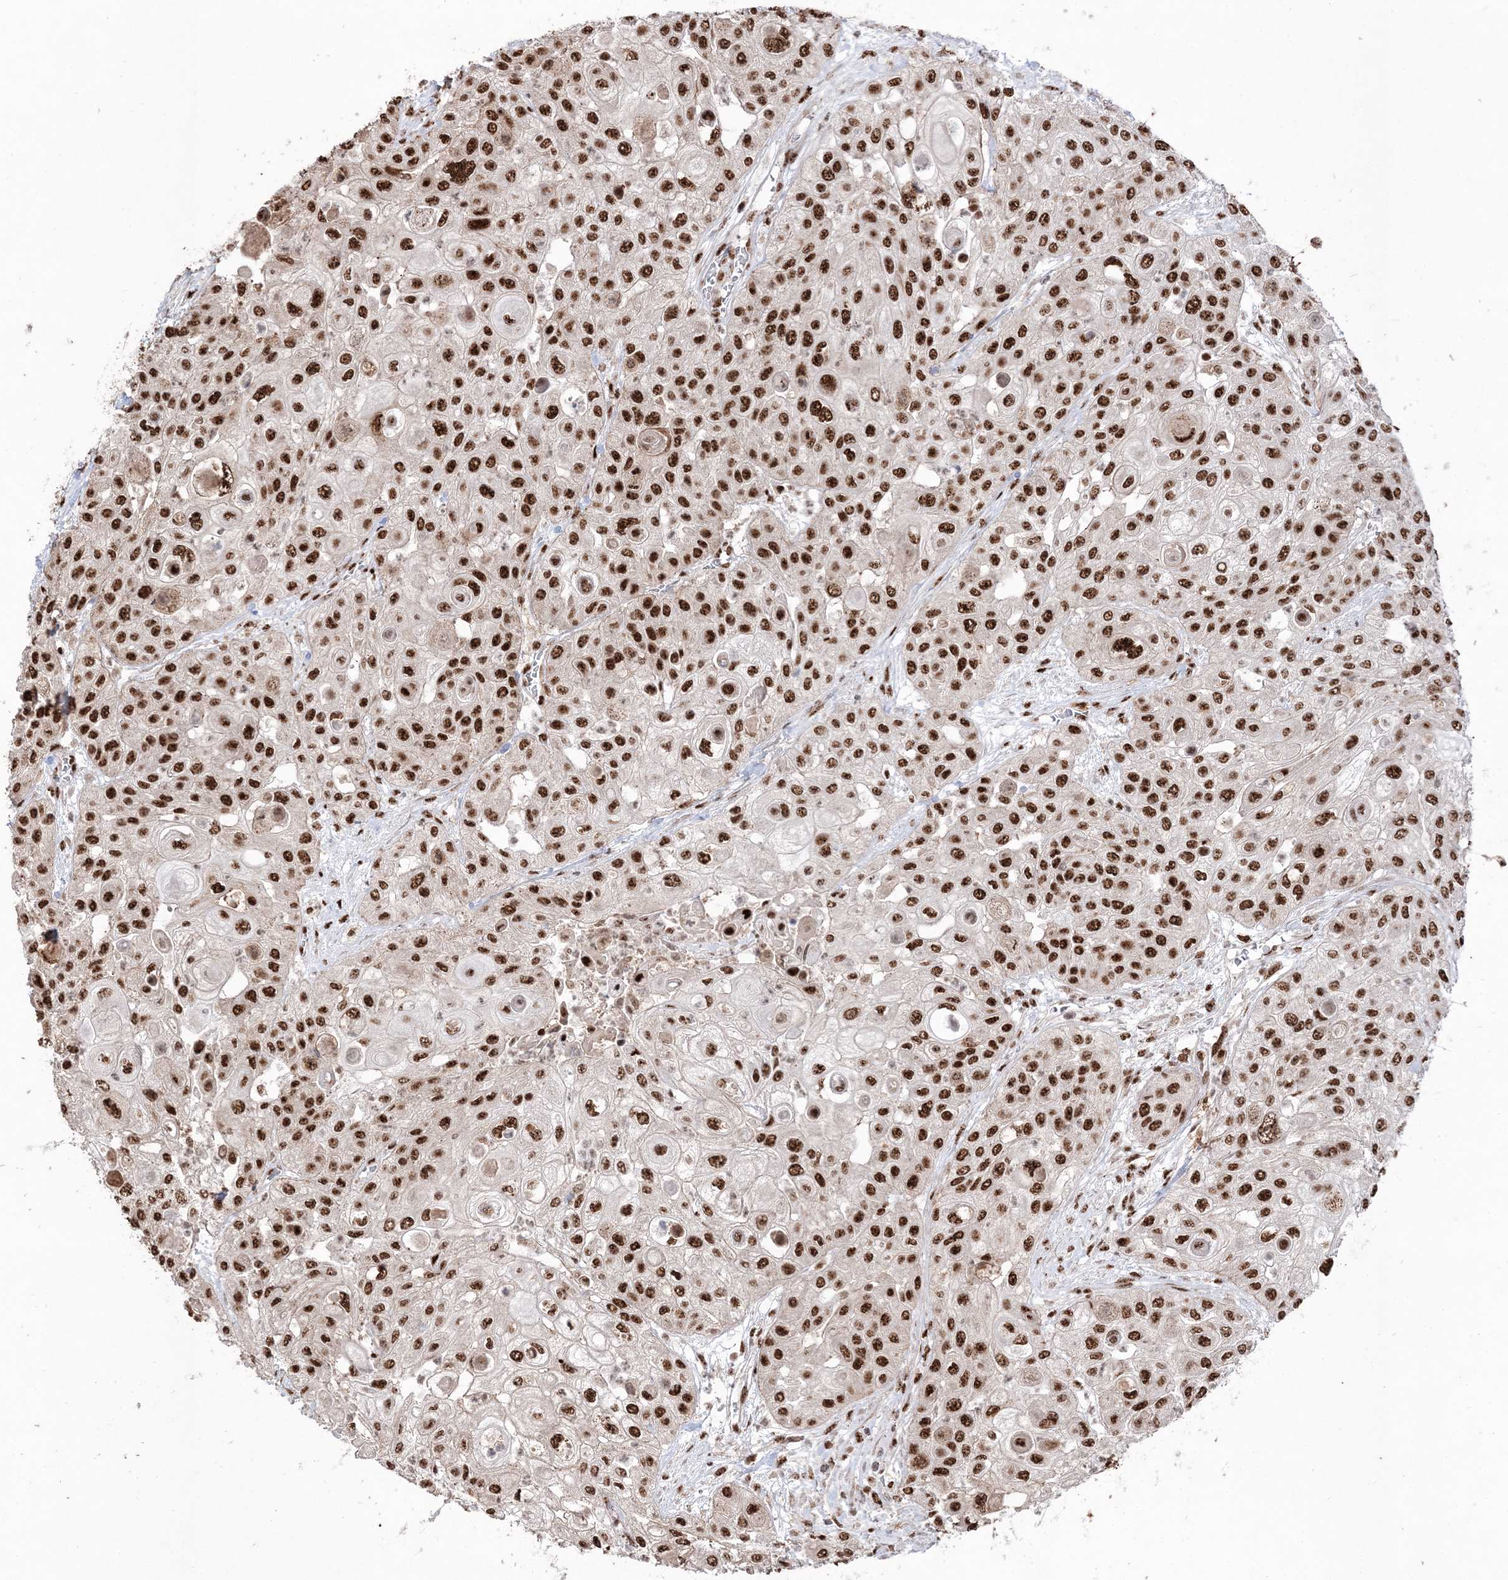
{"staining": {"intensity": "strong", "quantity": ">75%", "location": "nuclear"}, "tissue": "urothelial cancer", "cell_type": "Tumor cells", "image_type": "cancer", "snomed": [{"axis": "morphology", "description": "Urothelial carcinoma, High grade"}, {"axis": "topography", "description": "Urinary bladder"}], "caption": "There is high levels of strong nuclear expression in tumor cells of high-grade urothelial carcinoma, as demonstrated by immunohistochemical staining (brown color).", "gene": "RBM17", "patient": {"sex": "female", "age": 79}}